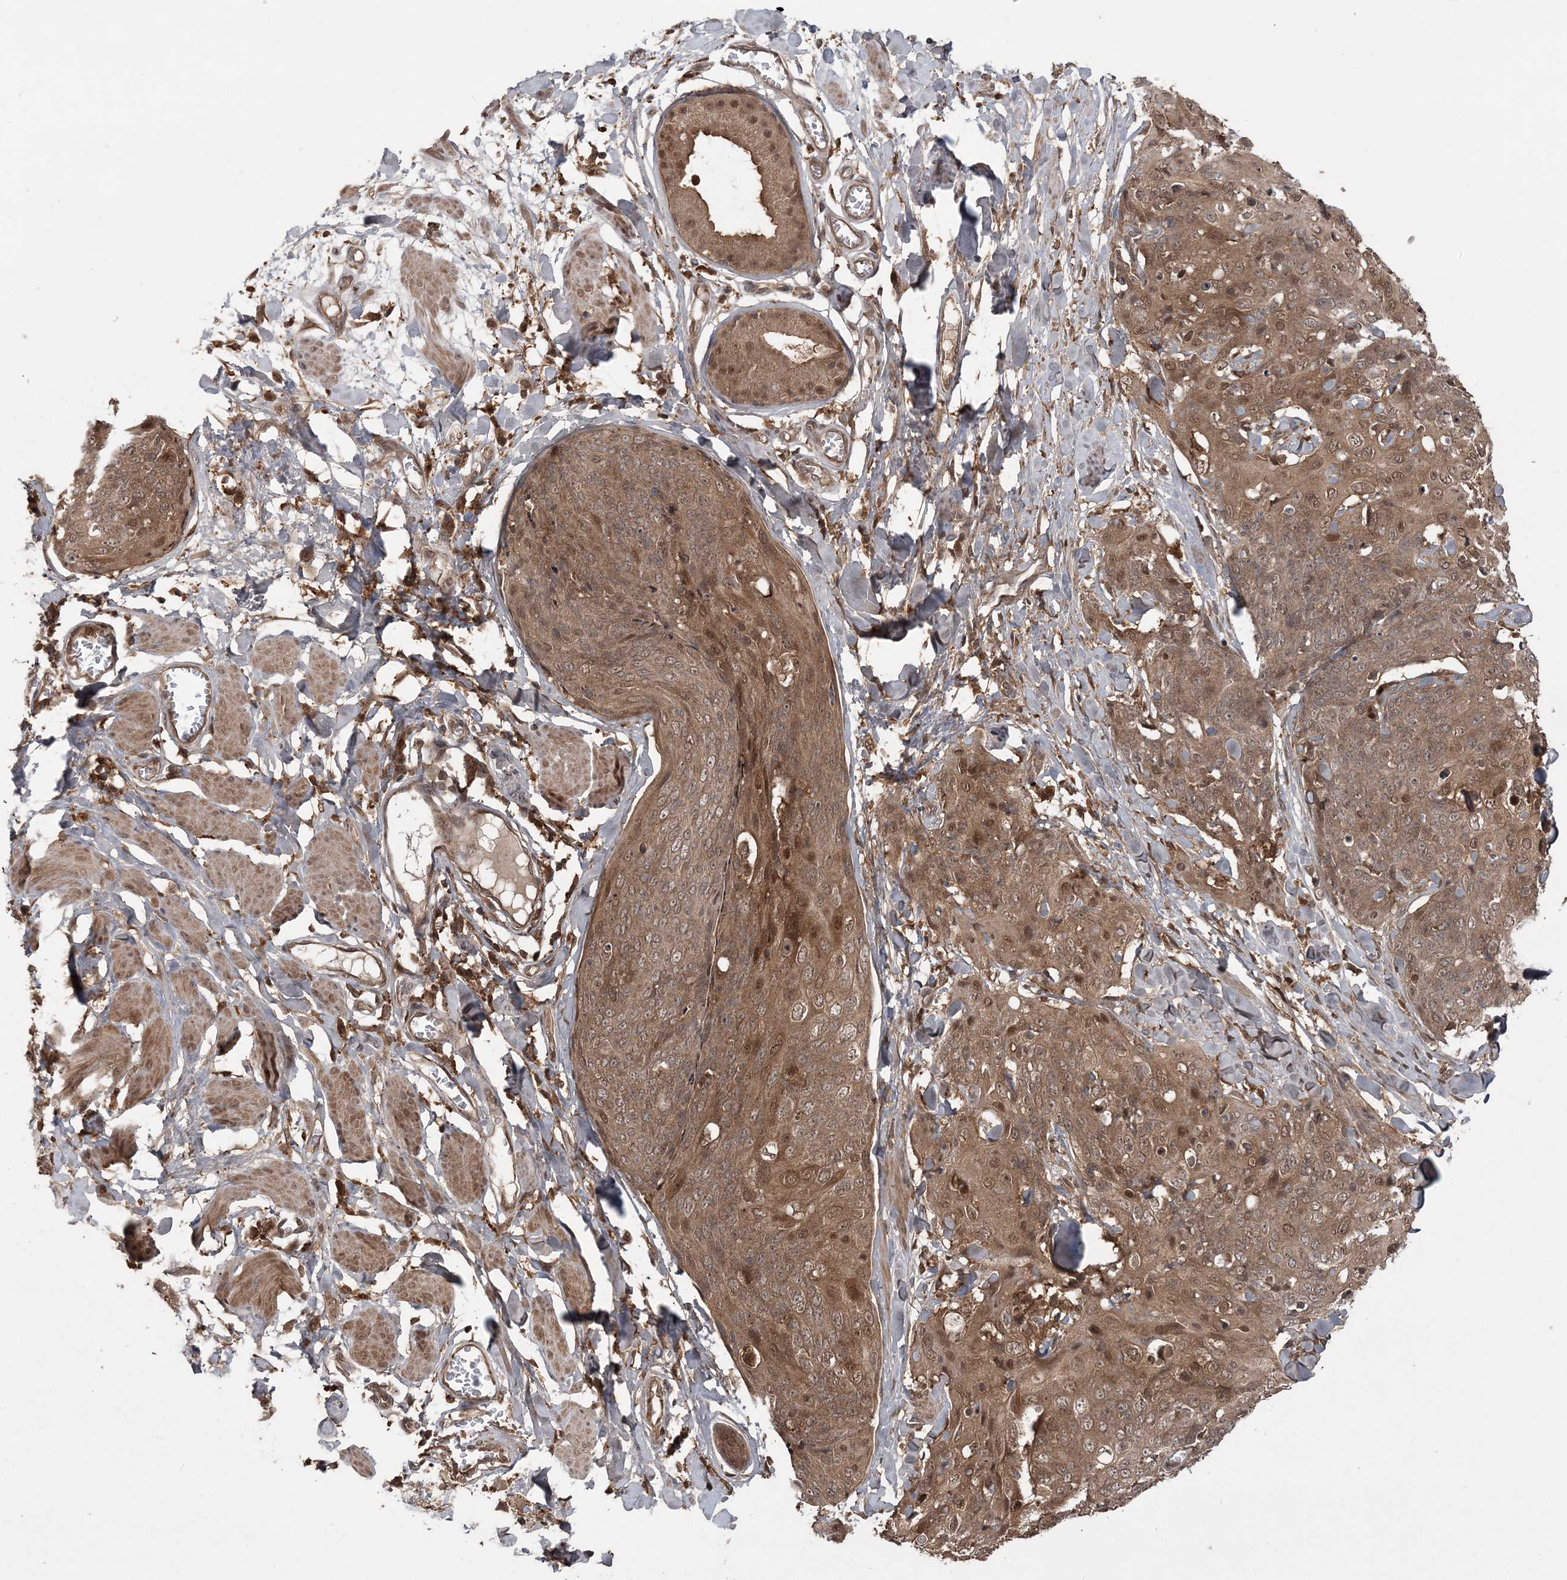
{"staining": {"intensity": "moderate", "quantity": ">75%", "location": "cytoplasmic/membranous,nuclear"}, "tissue": "skin cancer", "cell_type": "Tumor cells", "image_type": "cancer", "snomed": [{"axis": "morphology", "description": "Squamous cell carcinoma, NOS"}, {"axis": "topography", "description": "Skin"}, {"axis": "topography", "description": "Vulva"}], "caption": "DAB (3,3'-diaminobenzidine) immunohistochemical staining of human skin squamous cell carcinoma exhibits moderate cytoplasmic/membranous and nuclear protein expression in about >75% of tumor cells. The staining is performed using DAB (3,3'-diaminobenzidine) brown chromogen to label protein expression. The nuclei are counter-stained blue using hematoxylin.", "gene": "LACC1", "patient": {"sex": "female", "age": 85}}